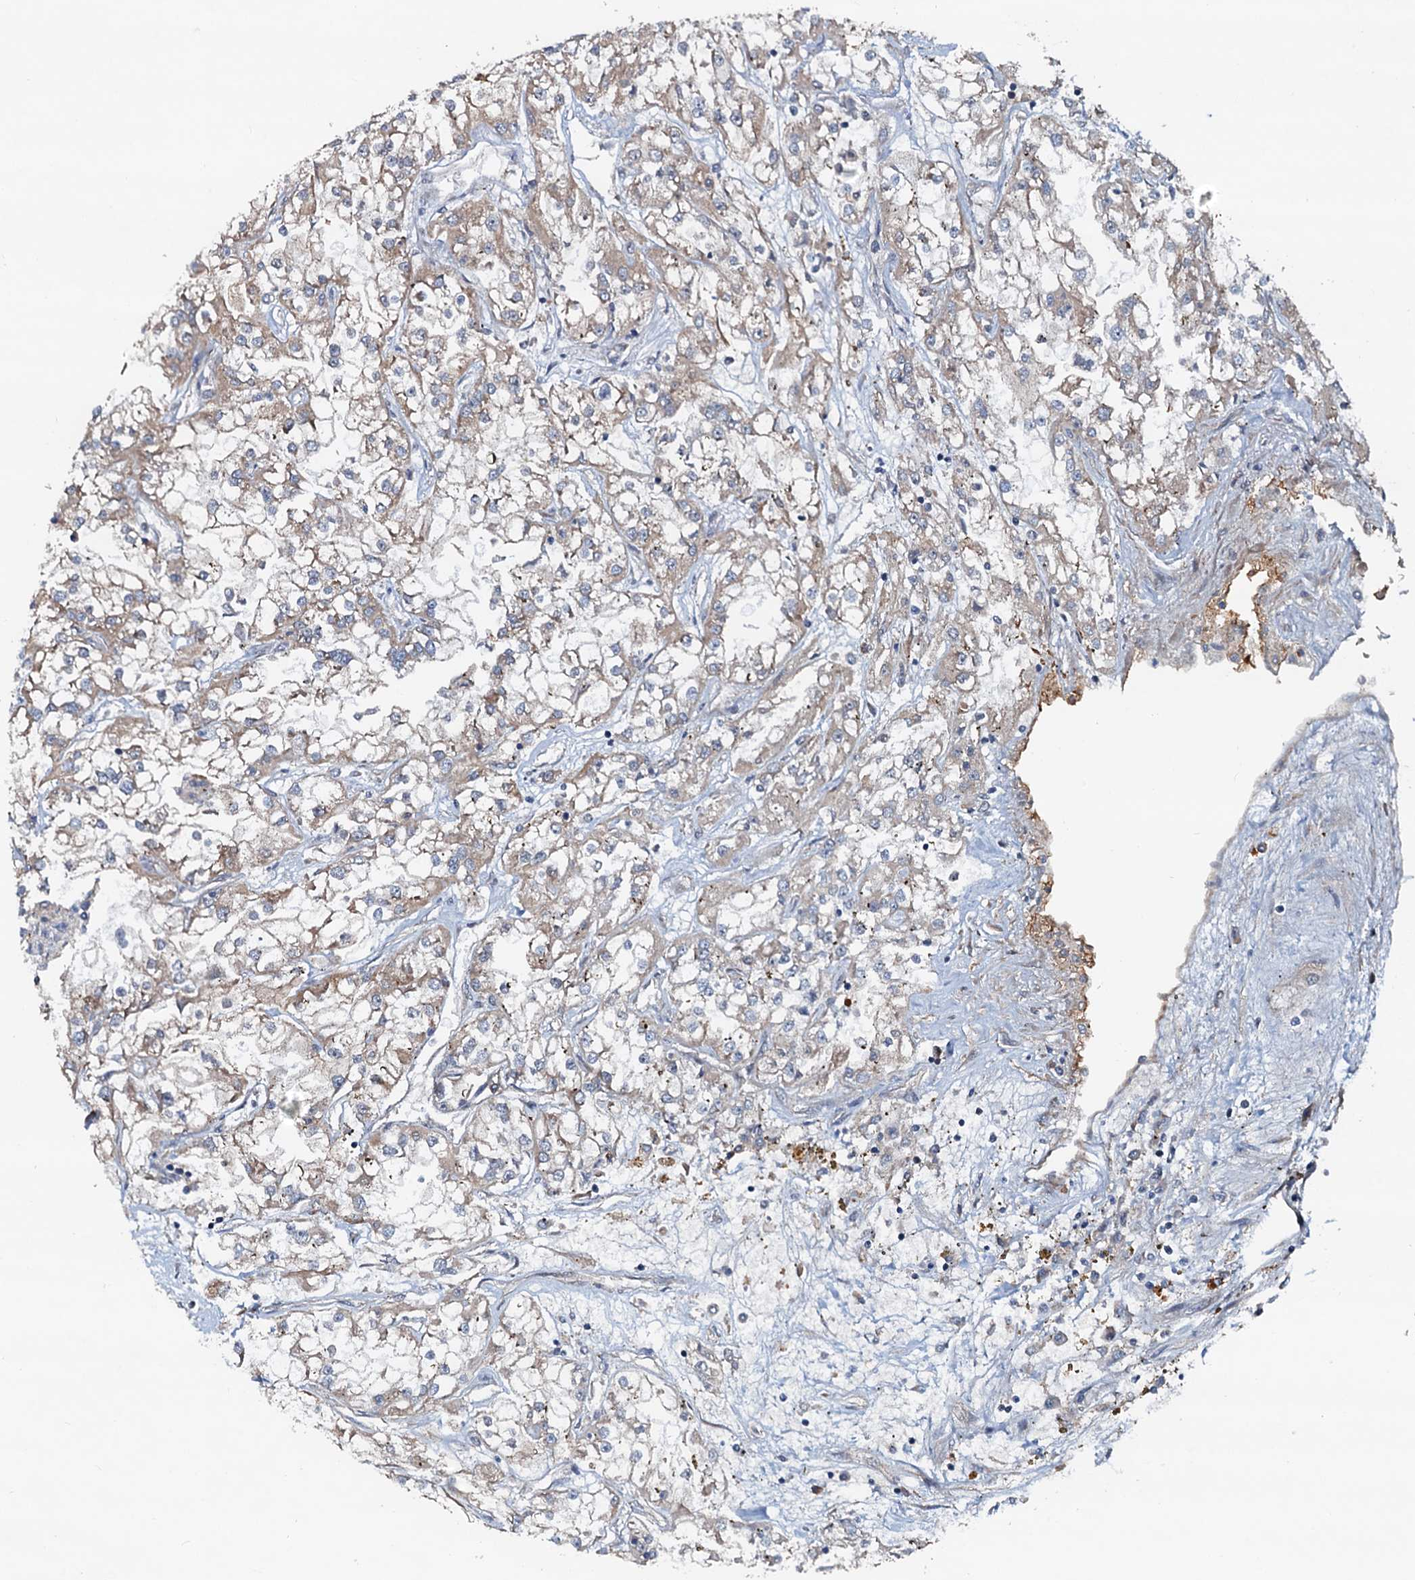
{"staining": {"intensity": "weak", "quantity": "<25%", "location": "cytoplasmic/membranous"}, "tissue": "renal cancer", "cell_type": "Tumor cells", "image_type": "cancer", "snomed": [{"axis": "morphology", "description": "Adenocarcinoma, NOS"}, {"axis": "topography", "description": "Kidney"}], "caption": "Immunohistochemical staining of renal cancer (adenocarcinoma) demonstrates no significant staining in tumor cells.", "gene": "AAGAB", "patient": {"sex": "female", "age": 52}}